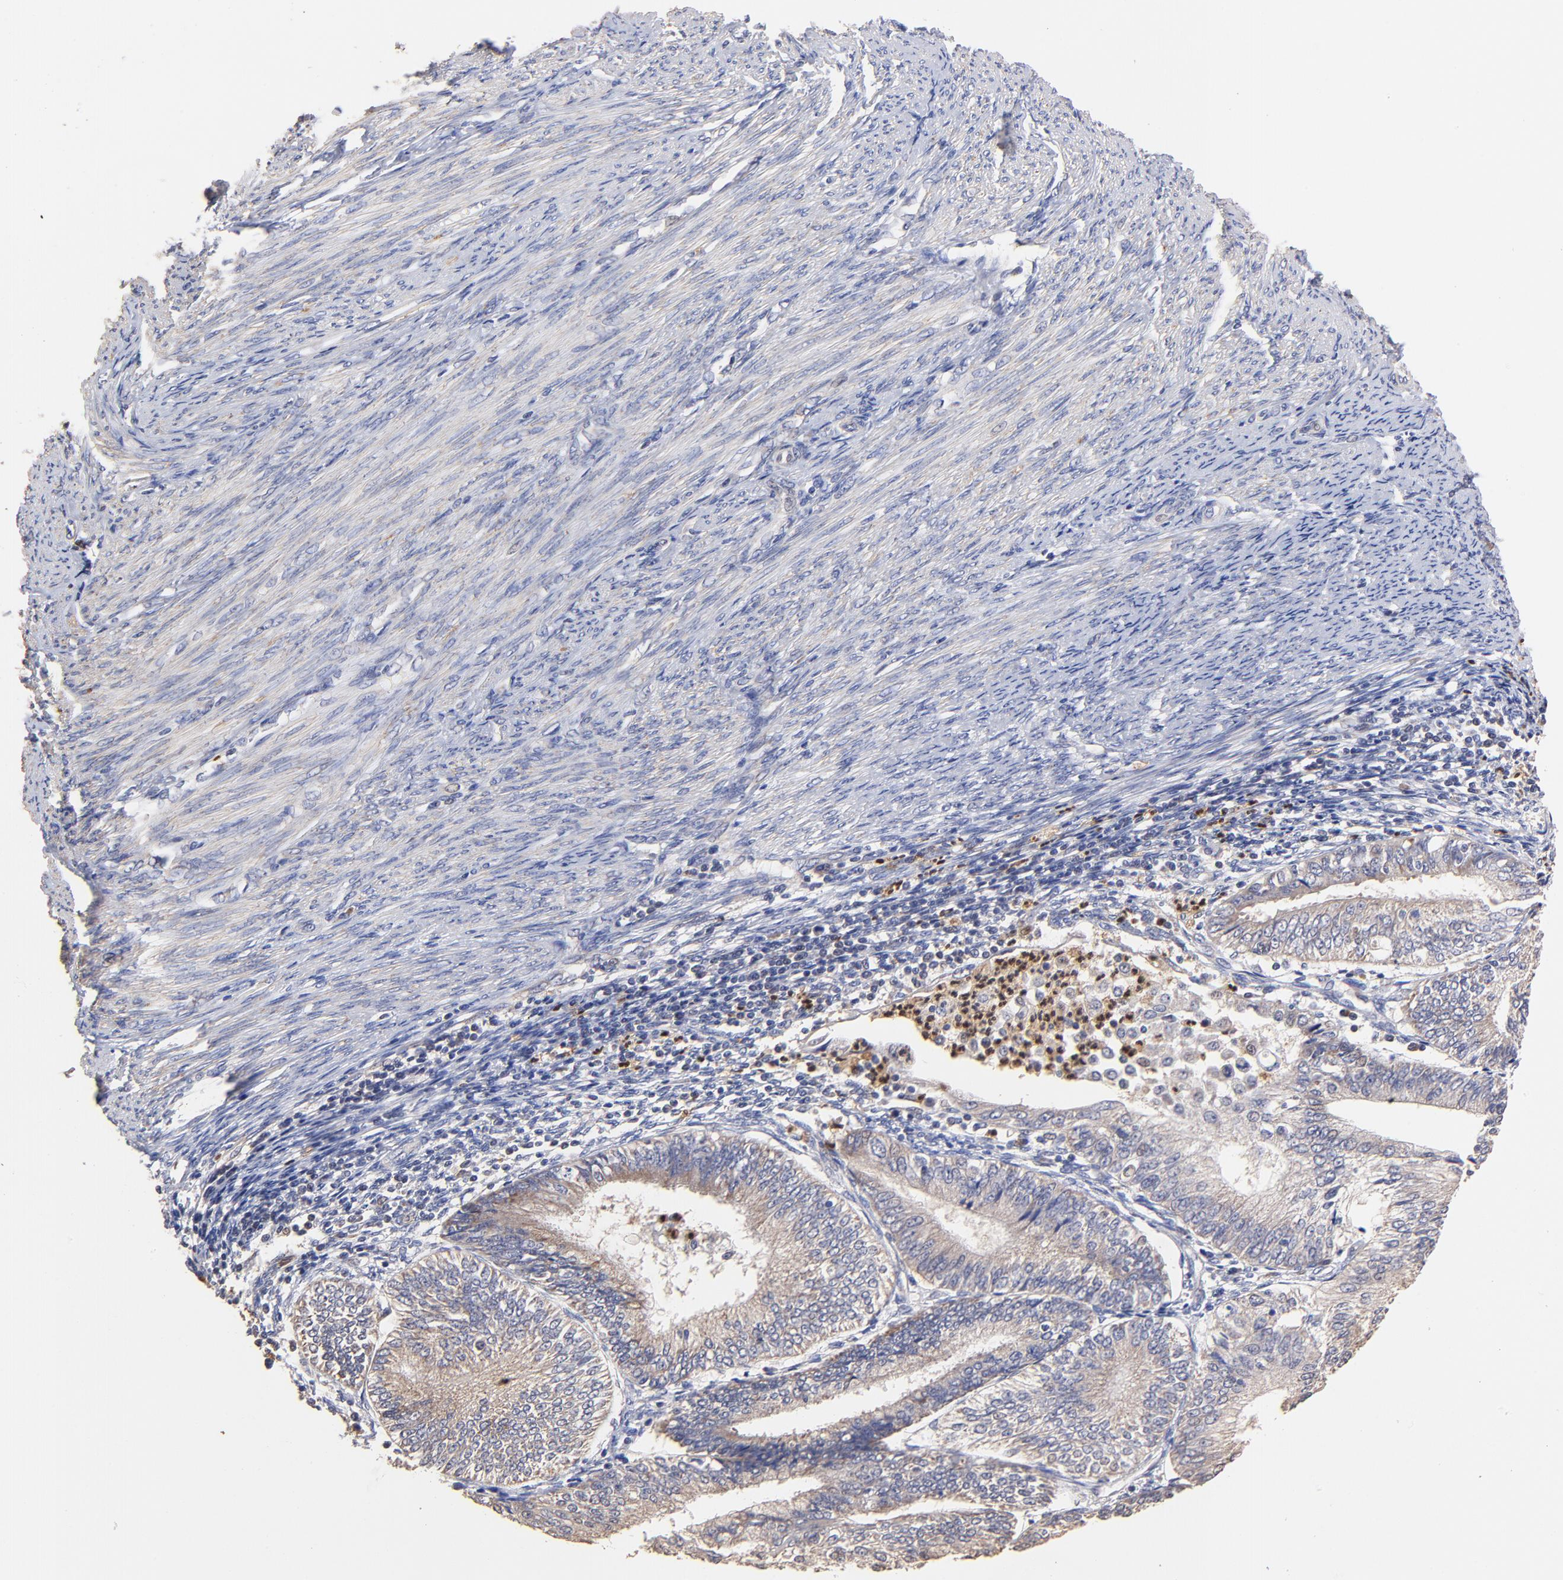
{"staining": {"intensity": "weak", "quantity": ">75%", "location": "cytoplasmic/membranous"}, "tissue": "endometrial cancer", "cell_type": "Tumor cells", "image_type": "cancer", "snomed": [{"axis": "morphology", "description": "Adenocarcinoma, NOS"}, {"axis": "topography", "description": "Endometrium"}], "caption": "Immunohistochemical staining of human endometrial cancer (adenocarcinoma) demonstrates low levels of weak cytoplasmic/membranous staining in about >75% of tumor cells.", "gene": "BBOF1", "patient": {"sex": "female", "age": 55}}